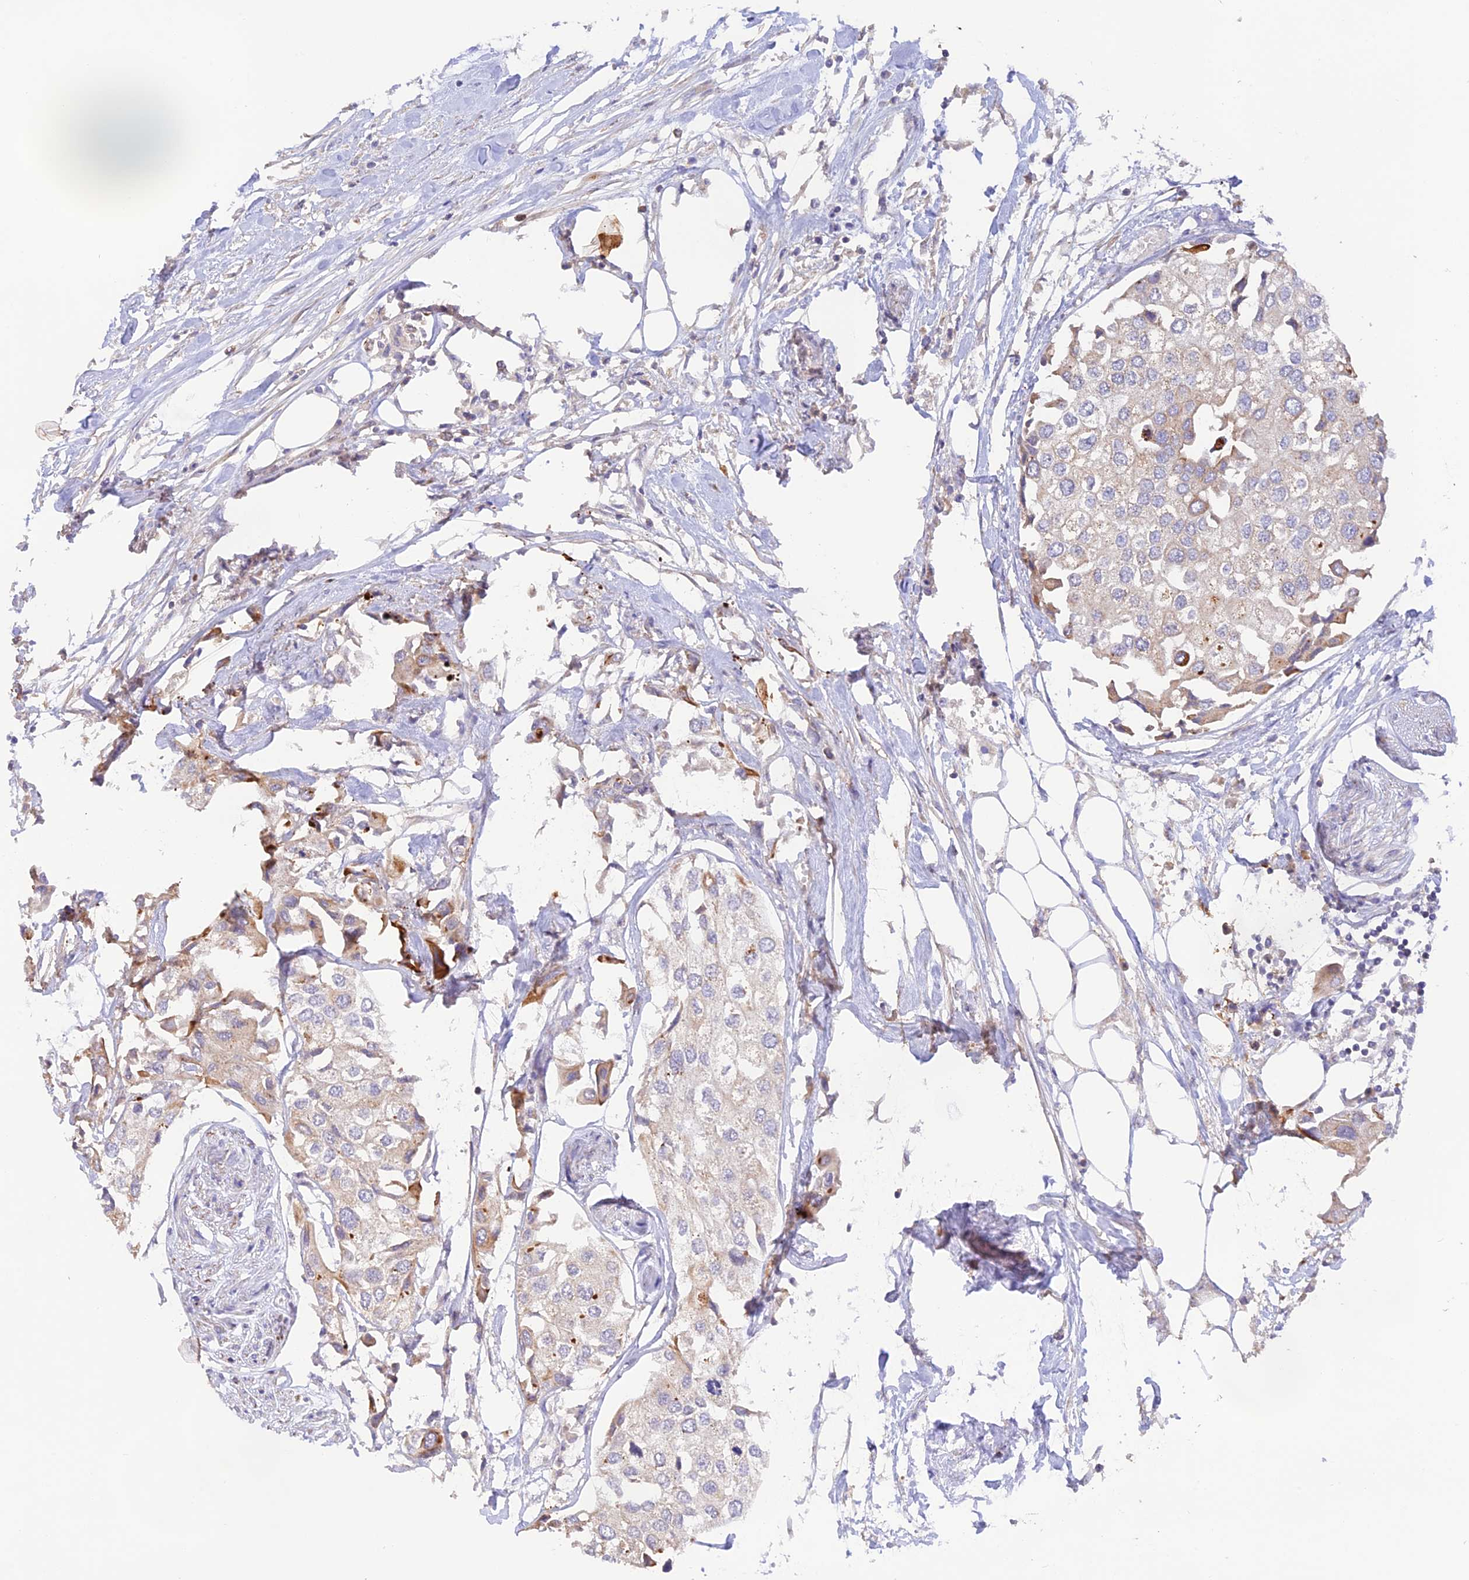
{"staining": {"intensity": "weak", "quantity": "25%-75%", "location": "cytoplasmic/membranous"}, "tissue": "urothelial cancer", "cell_type": "Tumor cells", "image_type": "cancer", "snomed": [{"axis": "morphology", "description": "Urothelial carcinoma, High grade"}, {"axis": "topography", "description": "Urinary bladder"}], "caption": "Tumor cells reveal low levels of weak cytoplasmic/membranous positivity in approximately 25%-75% of cells in urothelial cancer. (DAB (3,3'-diaminobenzidine) IHC with brightfield microscopy, high magnification).", "gene": "CAMSAP3", "patient": {"sex": "male", "age": 64}}